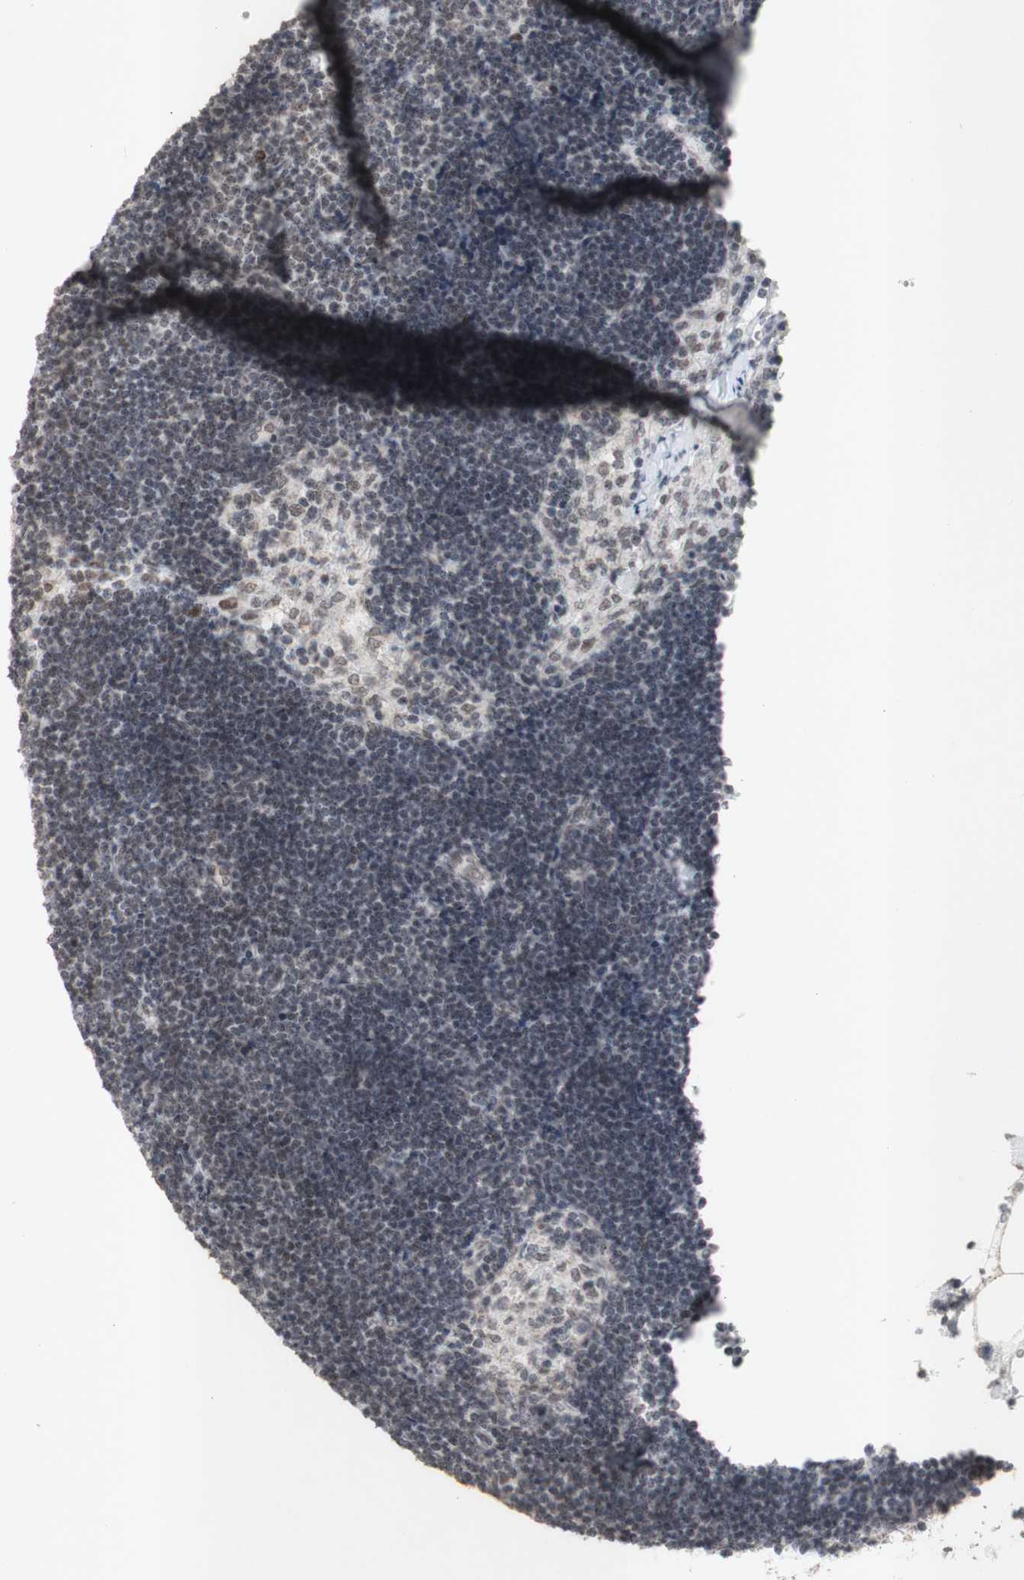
{"staining": {"intensity": "moderate", "quantity": "25%-75%", "location": "nuclear"}, "tissue": "lymph node", "cell_type": "Germinal center cells", "image_type": "normal", "snomed": [{"axis": "morphology", "description": "Normal tissue, NOS"}, {"axis": "topography", "description": "Lymph node"}], "caption": "The micrograph exhibits staining of unremarkable lymph node, revealing moderate nuclear protein positivity (brown color) within germinal center cells.", "gene": "CENPB", "patient": {"sex": "male", "age": 63}}